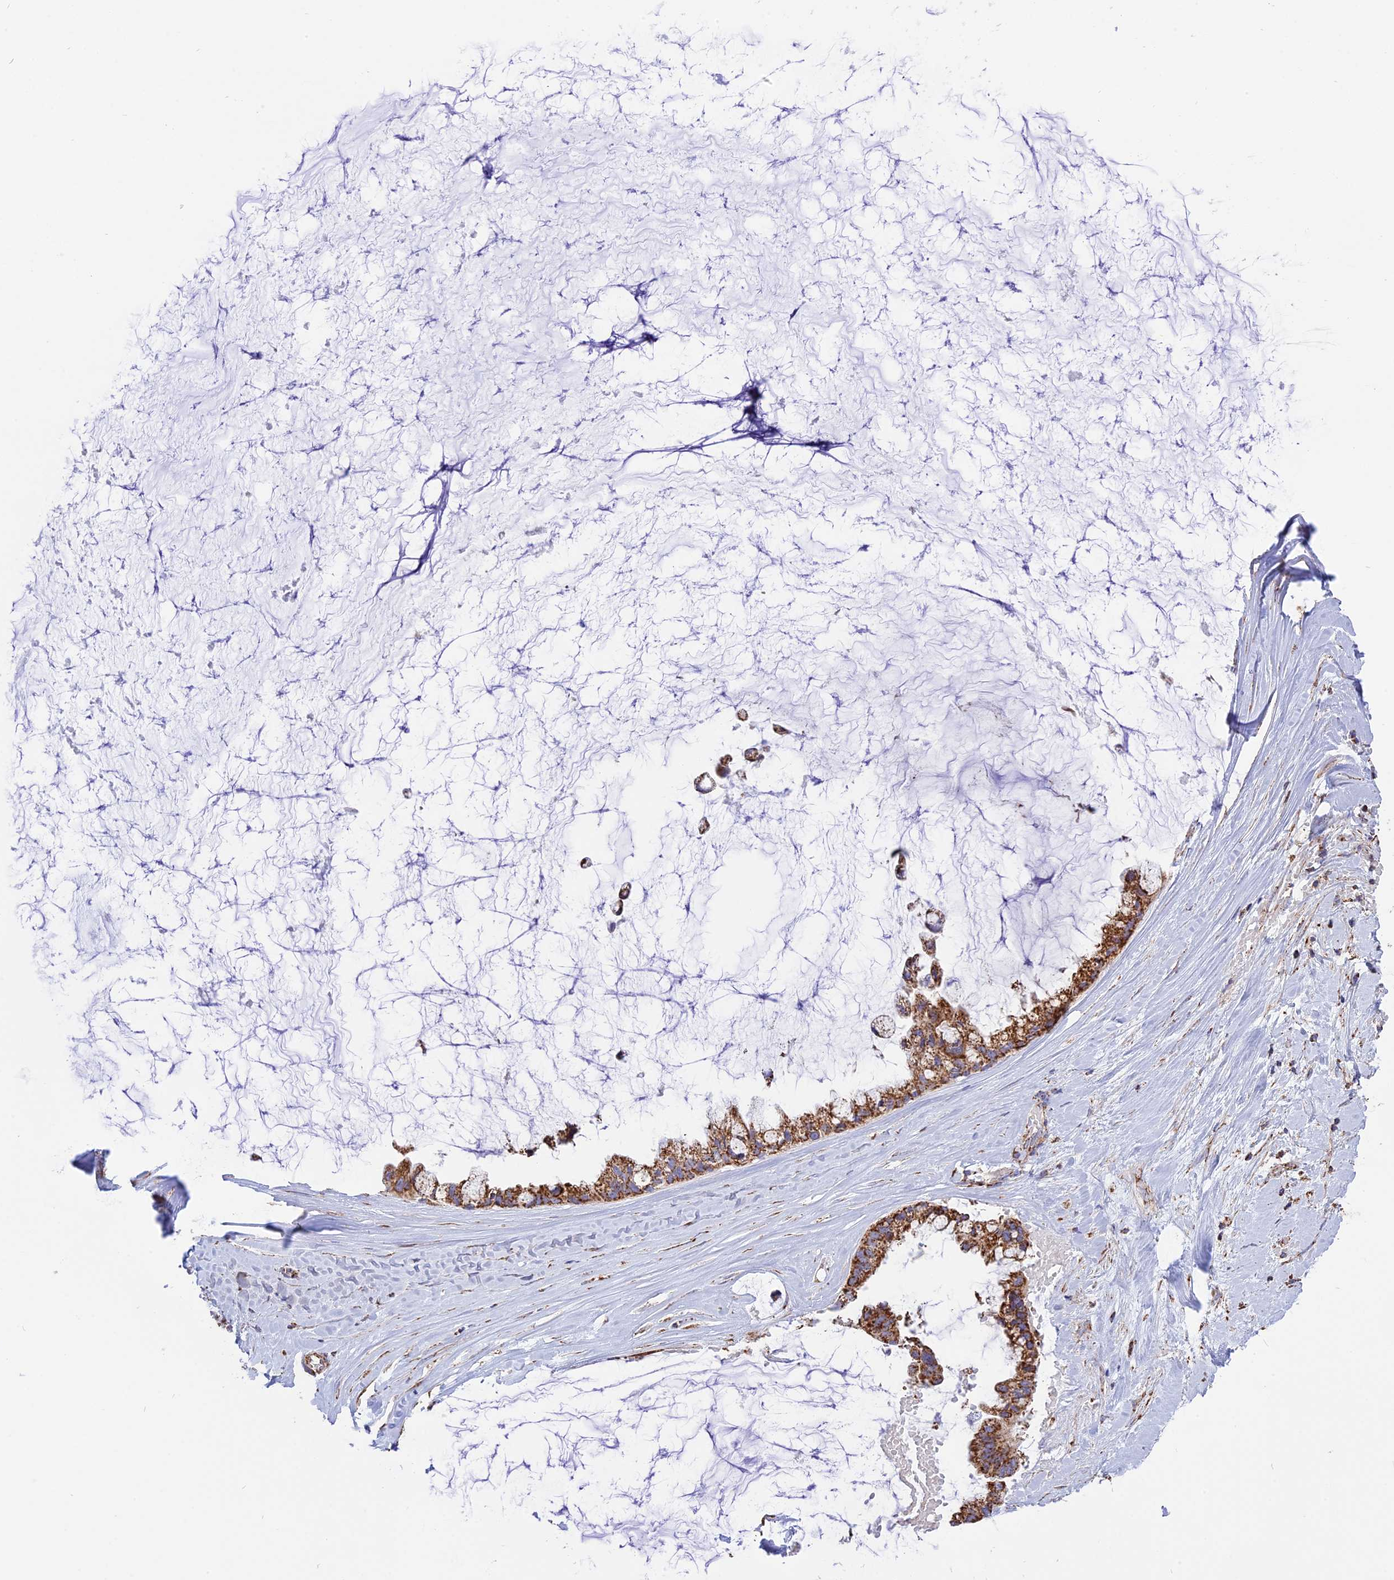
{"staining": {"intensity": "strong", "quantity": ">75%", "location": "cytoplasmic/membranous"}, "tissue": "ovarian cancer", "cell_type": "Tumor cells", "image_type": "cancer", "snomed": [{"axis": "morphology", "description": "Cystadenocarcinoma, mucinous, NOS"}, {"axis": "topography", "description": "Ovary"}], "caption": "IHC (DAB) staining of ovarian cancer (mucinous cystadenocarcinoma) exhibits strong cytoplasmic/membranous protein staining in about >75% of tumor cells.", "gene": "TTC4", "patient": {"sex": "female", "age": 39}}